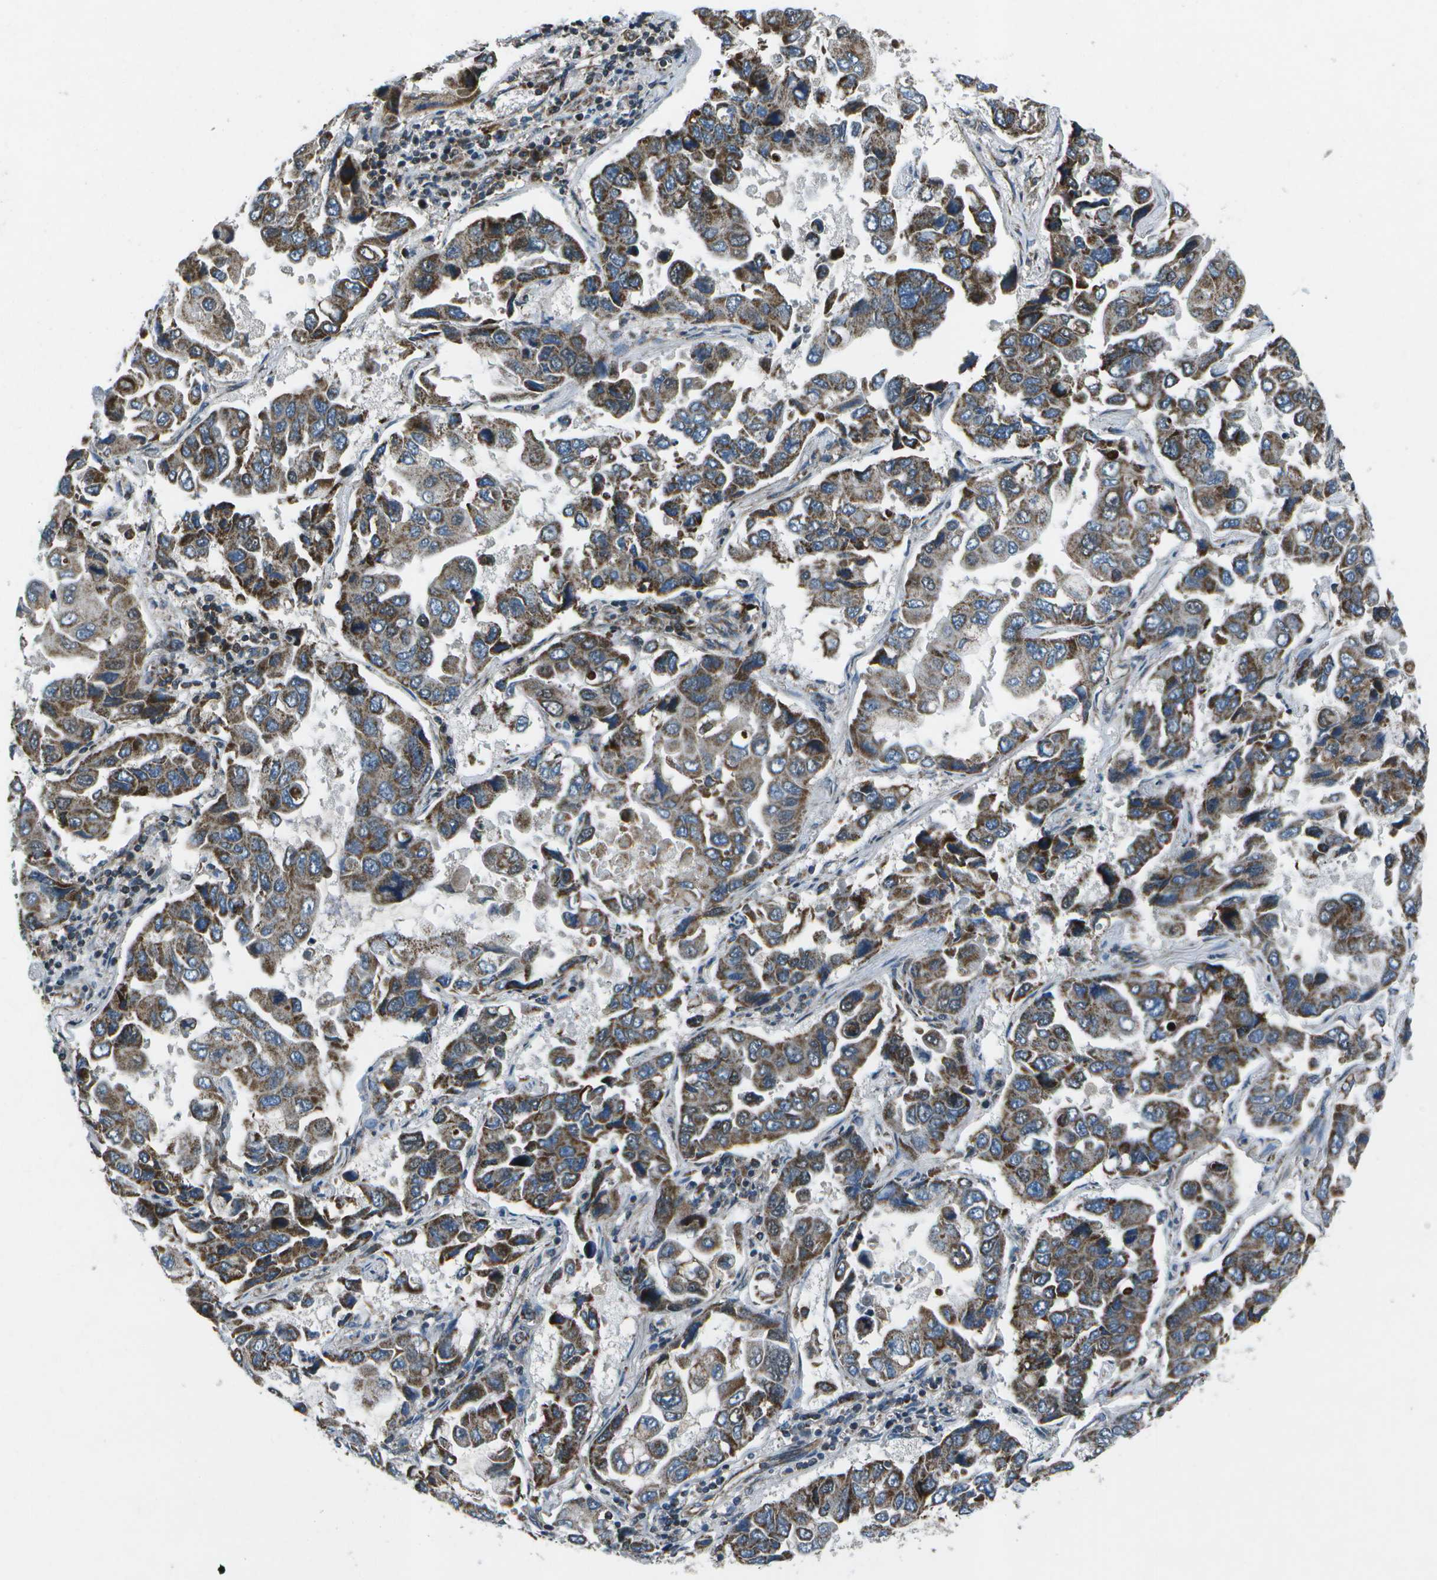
{"staining": {"intensity": "moderate", "quantity": "25%-75%", "location": "cytoplasmic/membranous"}, "tissue": "lung cancer", "cell_type": "Tumor cells", "image_type": "cancer", "snomed": [{"axis": "morphology", "description": "Adenocarcinoma, NOS"}, {"axis": "topography", "description": "Lung"}], "caption": "IHC (DAB (3,3'-diaminobenzidine)) staining of human lung cancer shows moderate cytoplasmic/membranous protein staining in about 25%-75% of tumor cells.", "gene": "EIF2AK1", "patient": {"sex": "male", "age": 64}}